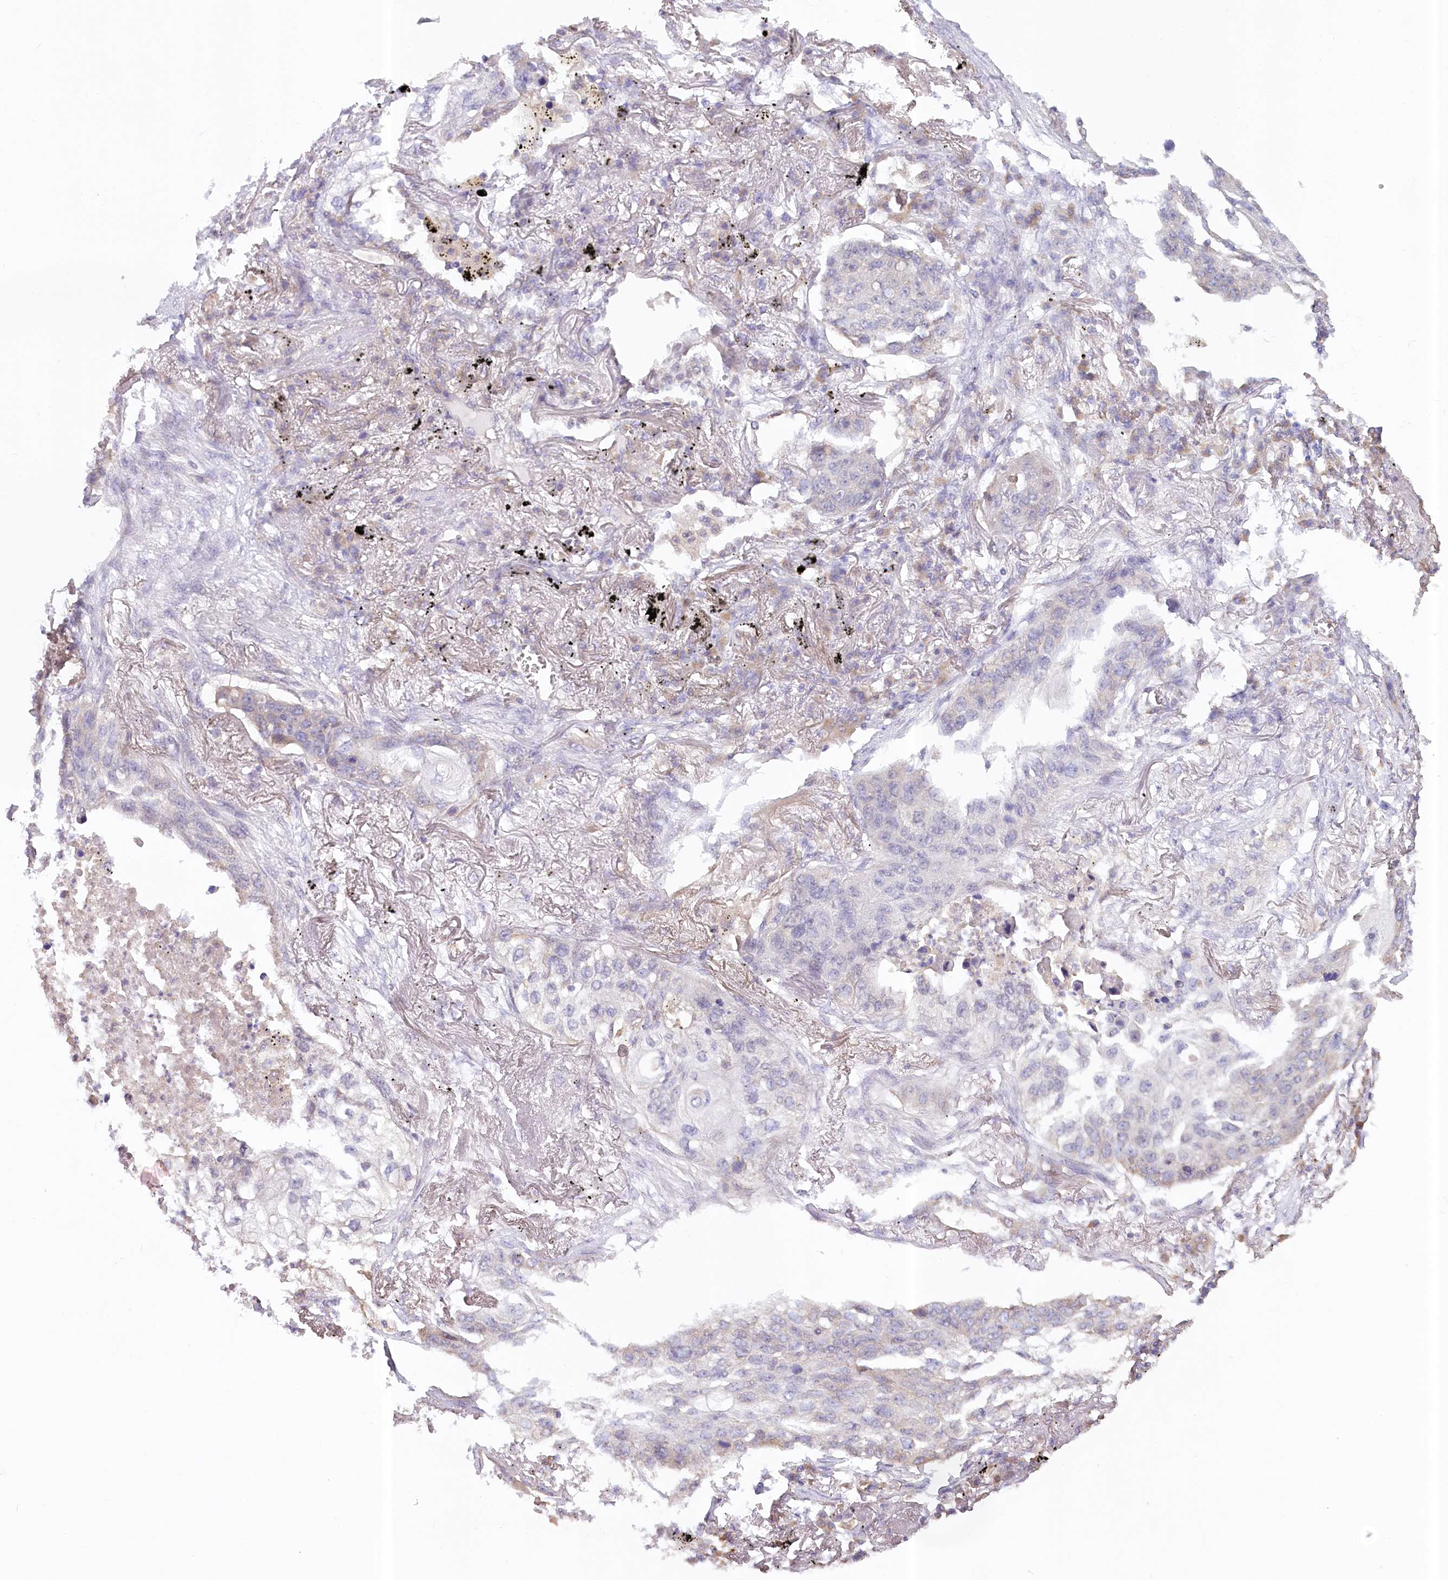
{"staining": {"intensity": "negative", "quantity": "none", "location": "none"}, "tissue": "lung cancer", "cell_type": "Tumor cells", "image_type": "cancer", "snomed": [{"axis": "morphology", "description": "Squamous cell carcinoma, NOS"}, {"axis": "topography", "description": "Lung"}], "caption": "DAB (3,3'-diaminobenzidine) immunohistochemical staining of lung cancer reveals no significant staining in tumor cells.", "gene": "PAIP2", "patient": {"sex": "female", "age": 63}}